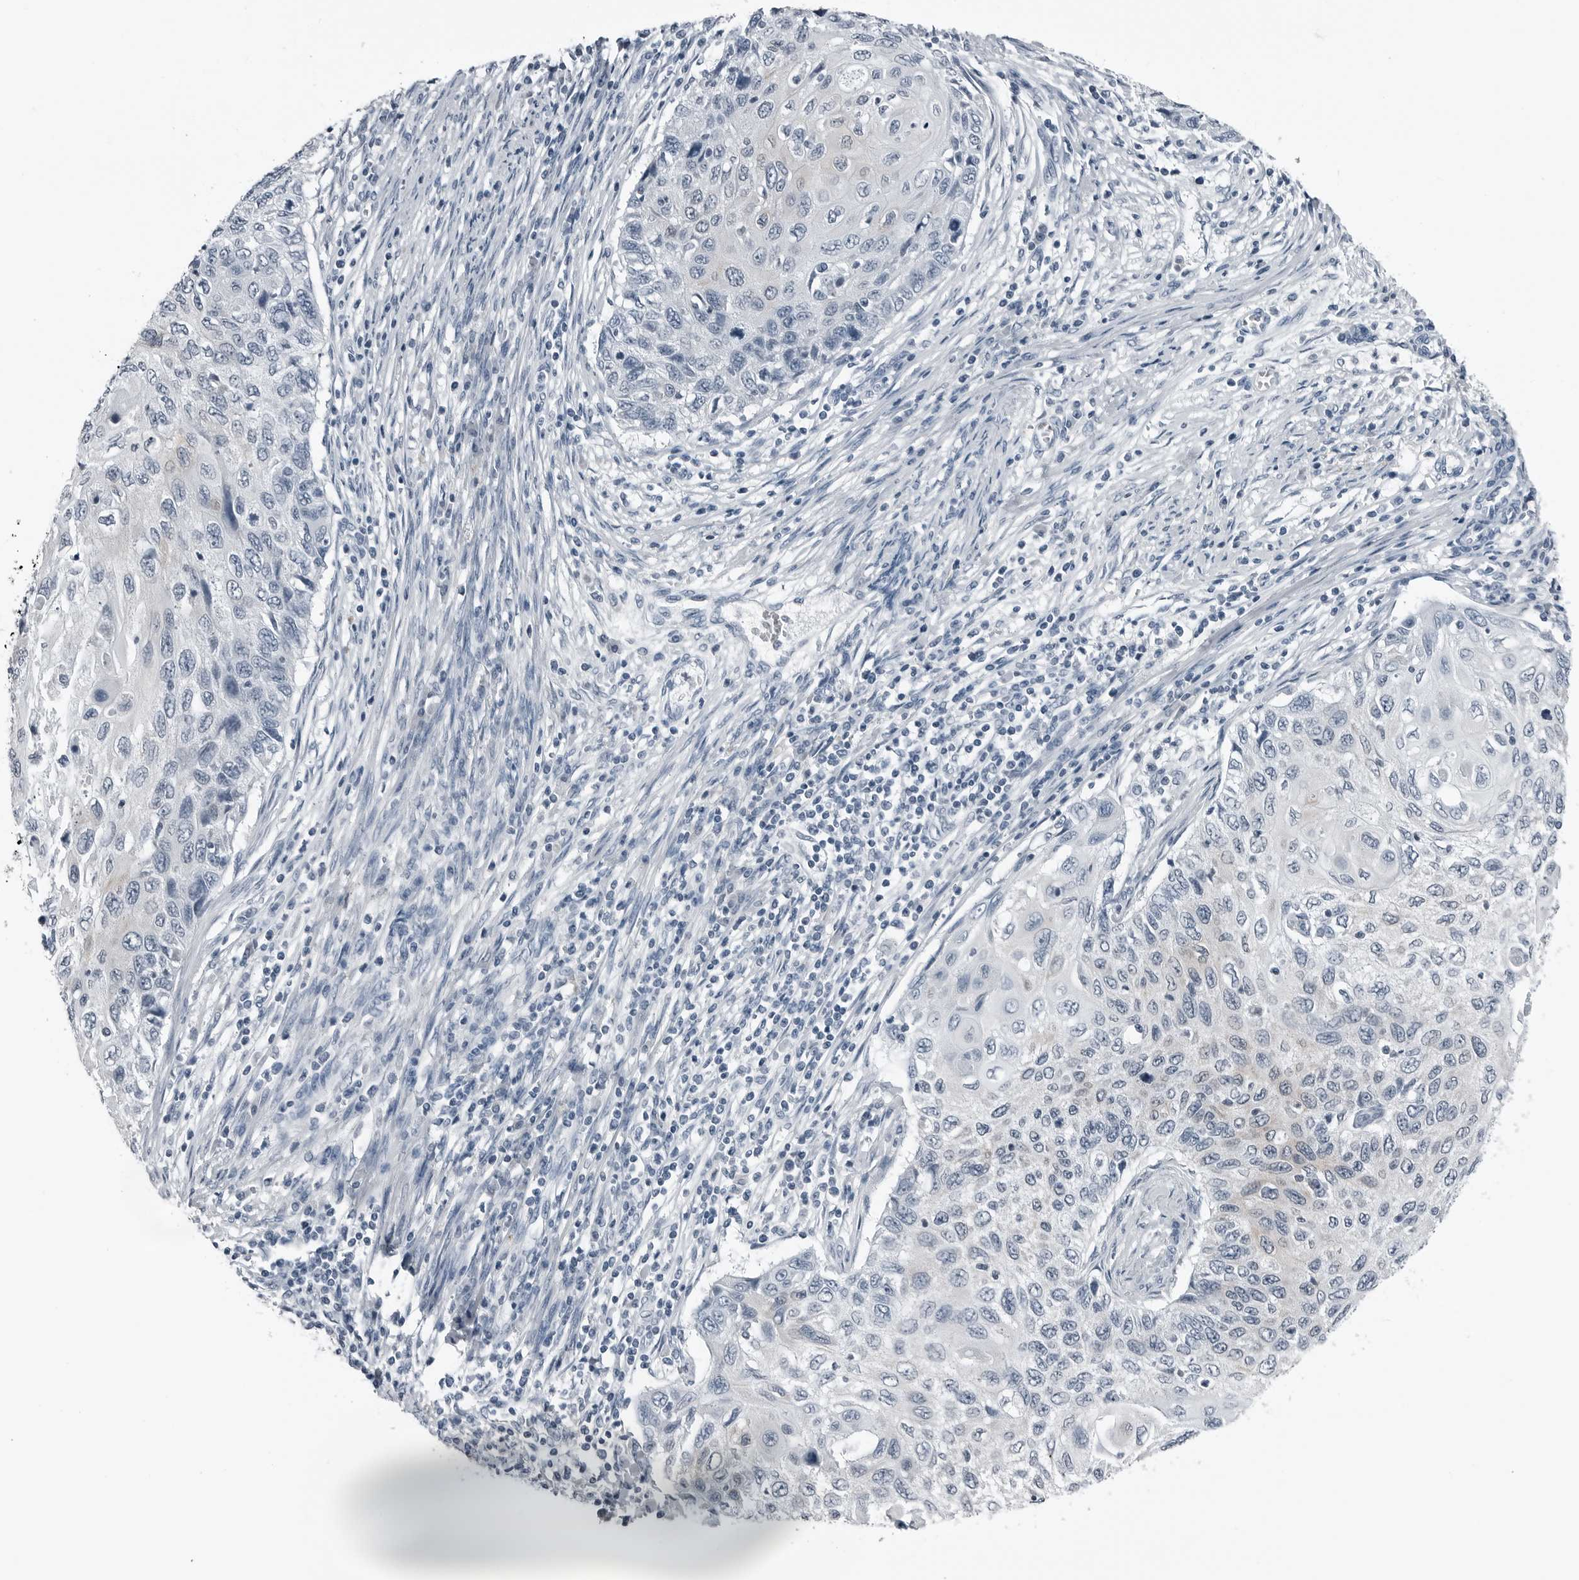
{"staining": {"intensity": "negative", "quantity": "none", "location": "none"}, "tissue": "cervical cancer", "cell_type": "Tumor cells", "image_type": "cancer", "snomed": [{"axis": "morphology", "description": "Squamous cell carcinoma, NOS"}, {"axis": "topography", "description": "Cervix"}], "caption": "An IHC histopathology image of cervical cancer (squamous cell carcinoma) is shown. There is no staining in tumor cells of cervical cancer (squamous cell carcinoma).", "gene": "SPINK1", "patient": {"sex": "female", "age": 70}}